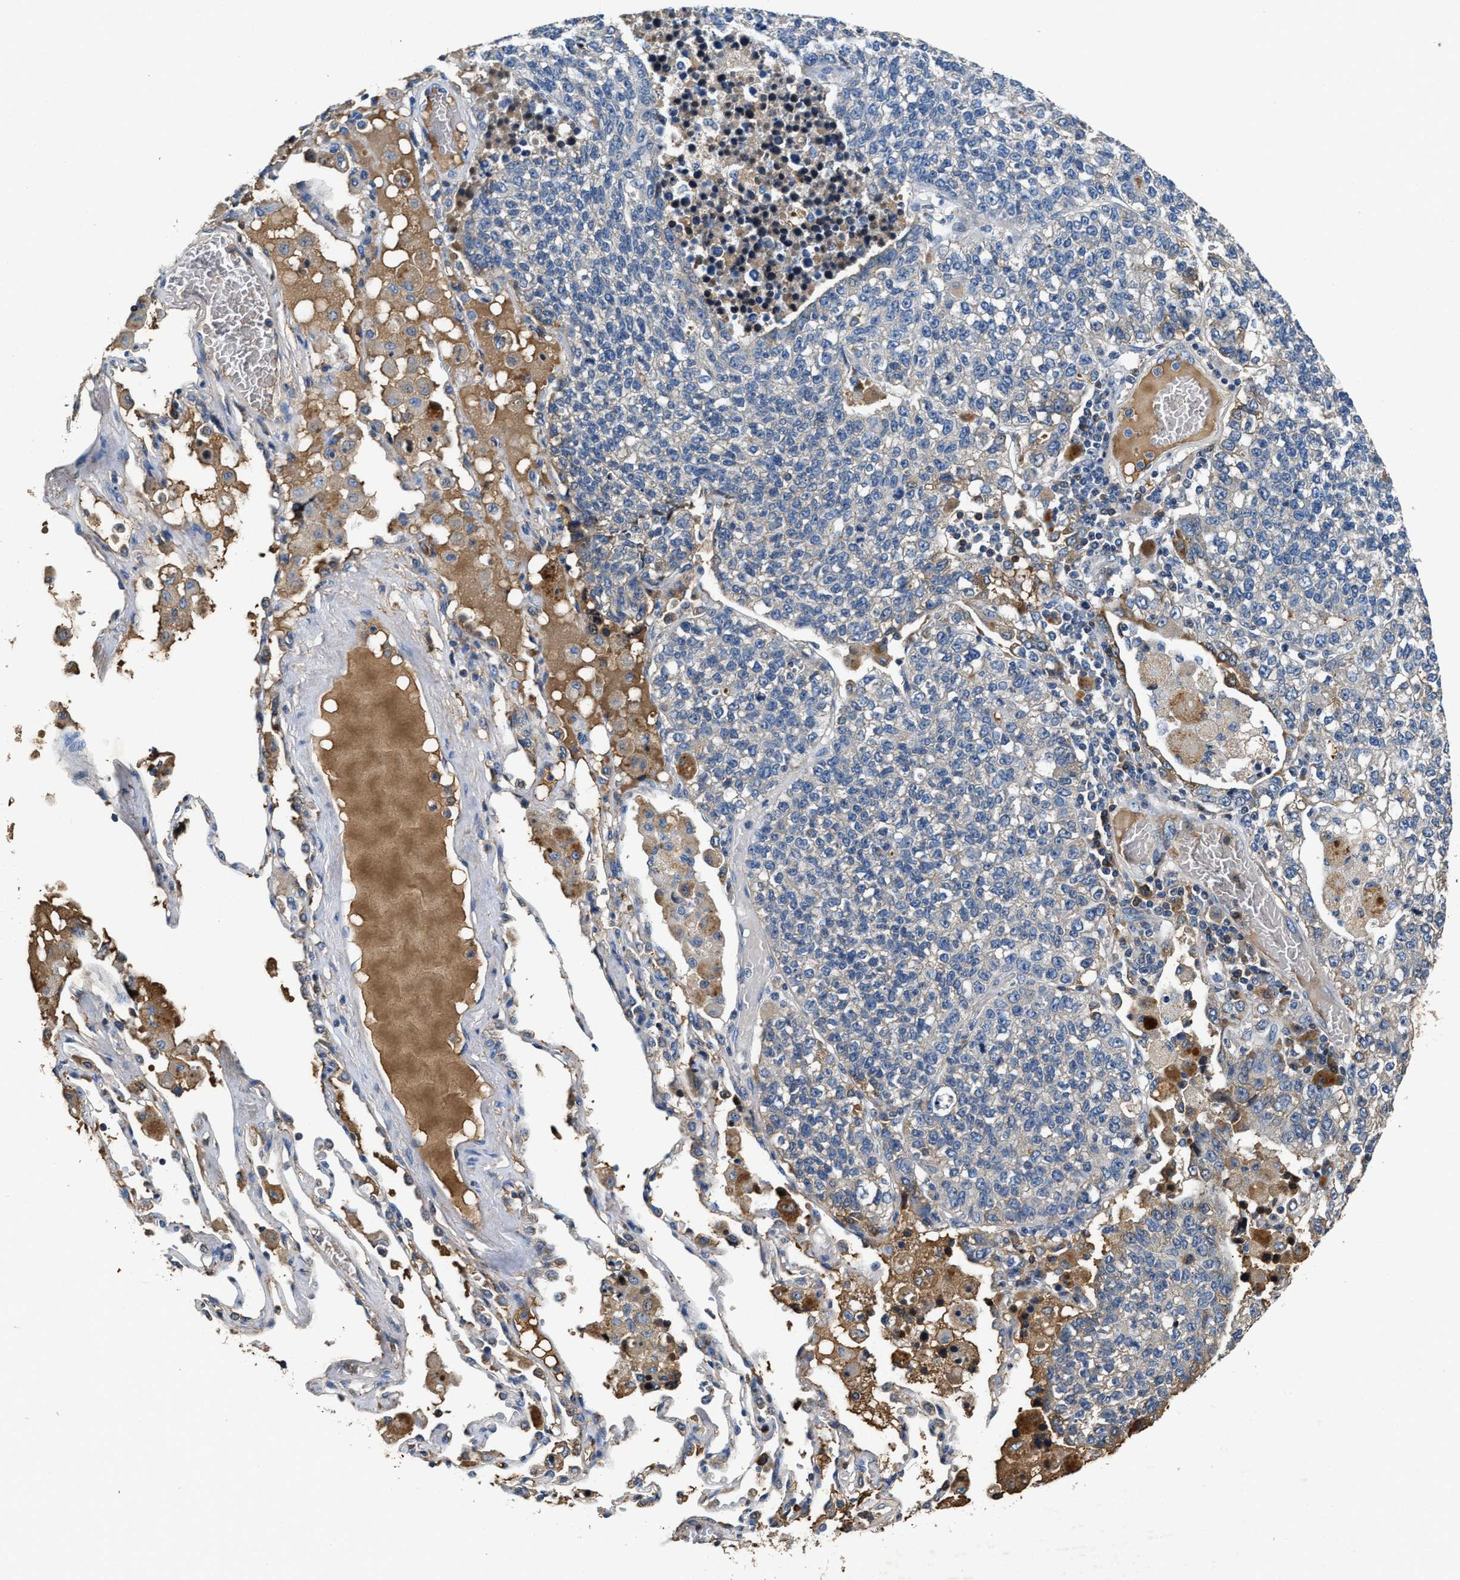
{"staining": {"intensity": "weak", "quantity": "<25%", "location": "cytoplasmic/membranous"}, "tissue": "lung cancer", "cell_type": "Tumor cells", "image_type": "cancer", "snomed": [{"axis": "morphology", "description": "Adenocarcinoma, NOS"}, {"axis": "topography", "description": "Lung"}], "caption": "Lung cancer (adenocarcinoma) was stained to show a protein in brown. There is no significant staining in tumor cells.", "gene": "C3", "patient": {"sex": "male", "age": 49}}